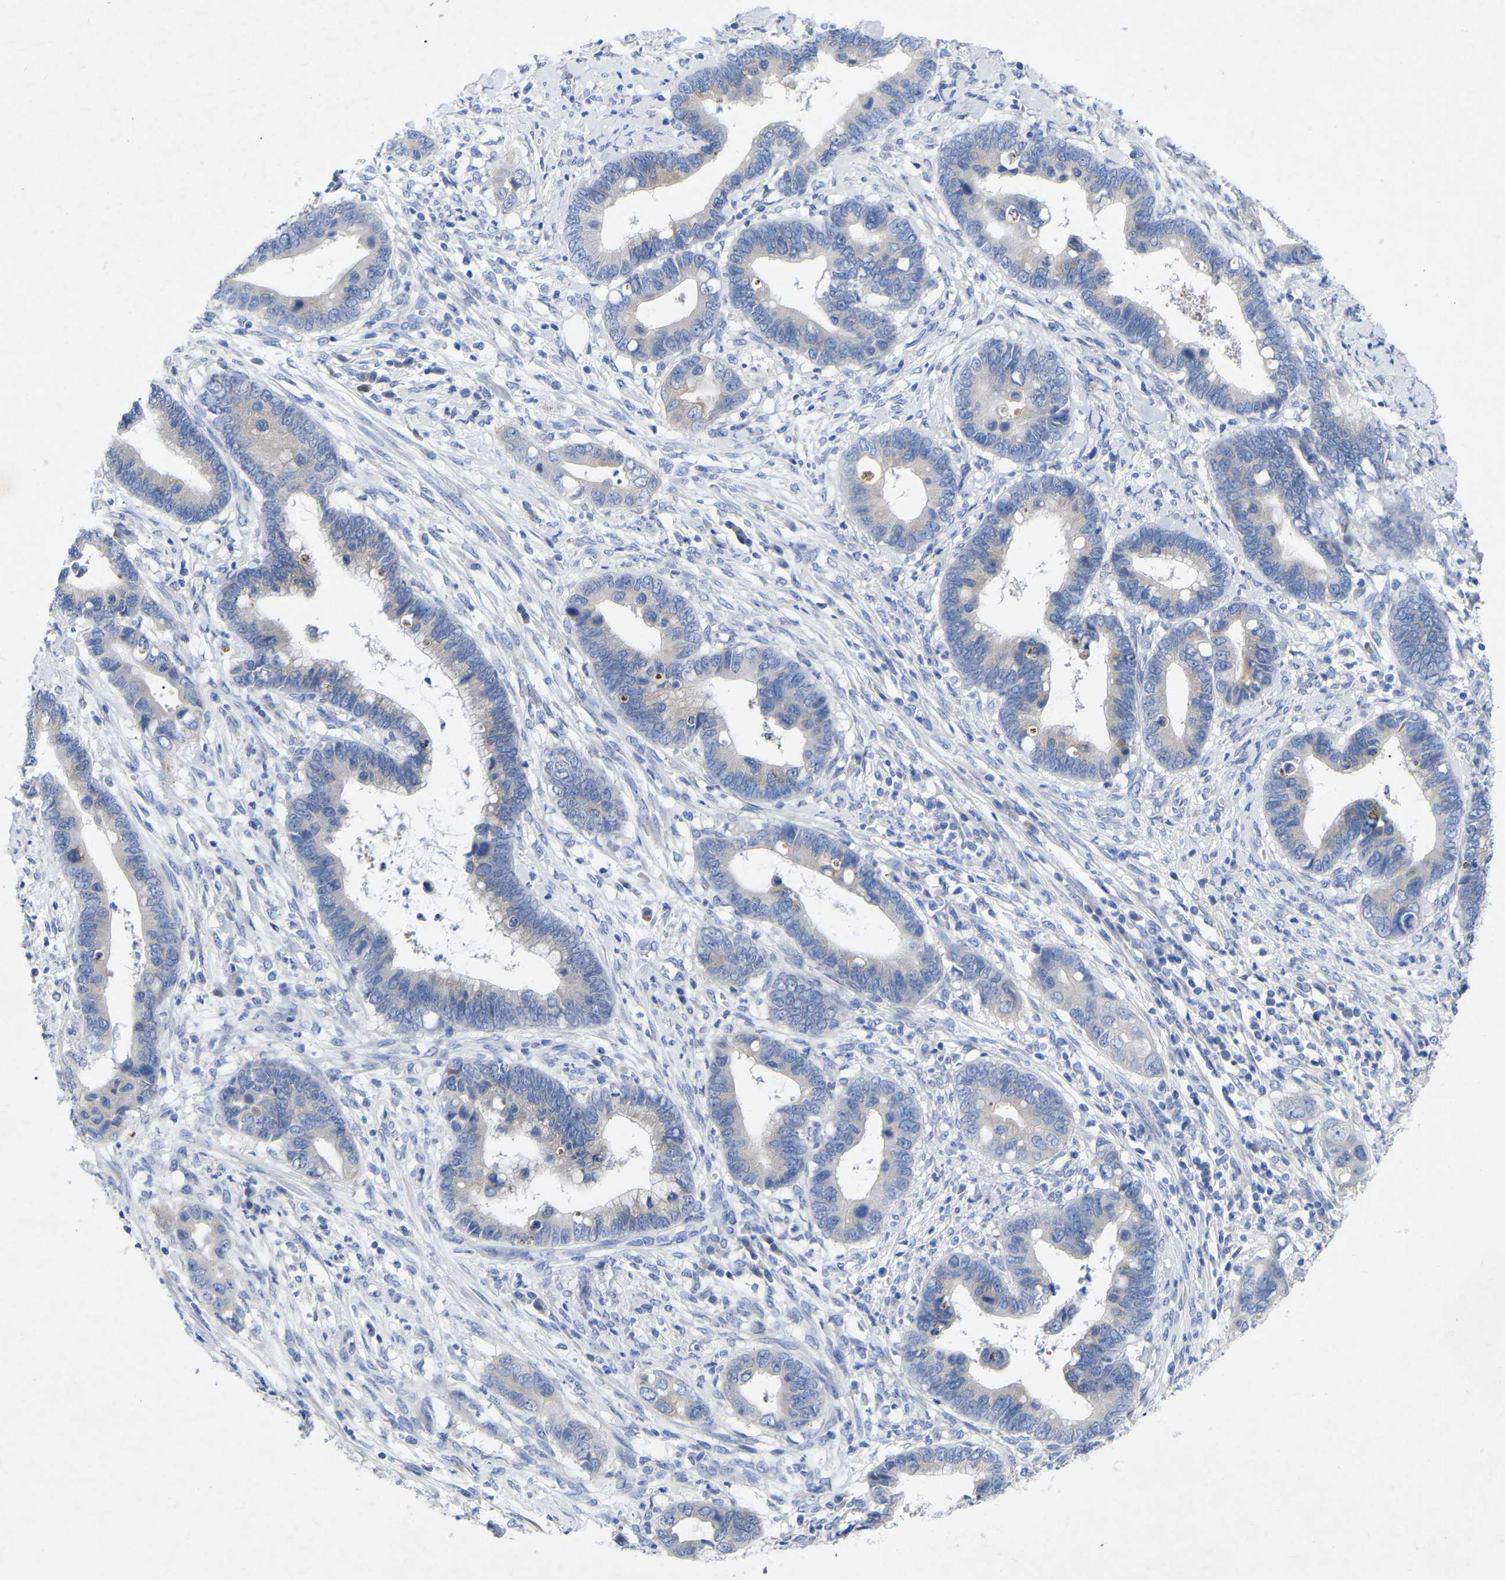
{"staining": {"intensity": "negative", "quantity": "none", "location": "none"}, "tissue": "cervical cancer", "cell_type": "Tumor cells", "image_type": "cancer", "snomed": [{"axis": "morphology", "description": "Adenocarcinoma, NOS"}, {"axis": "topography", "description": "Cervix"}], "caption": "This is an IHC histopathology image of human adenocarcinoma (cervical). There is no positivity in tumor cells.", "gene": "STRIP2", "patient": {"sex": "female", "age": 44}}